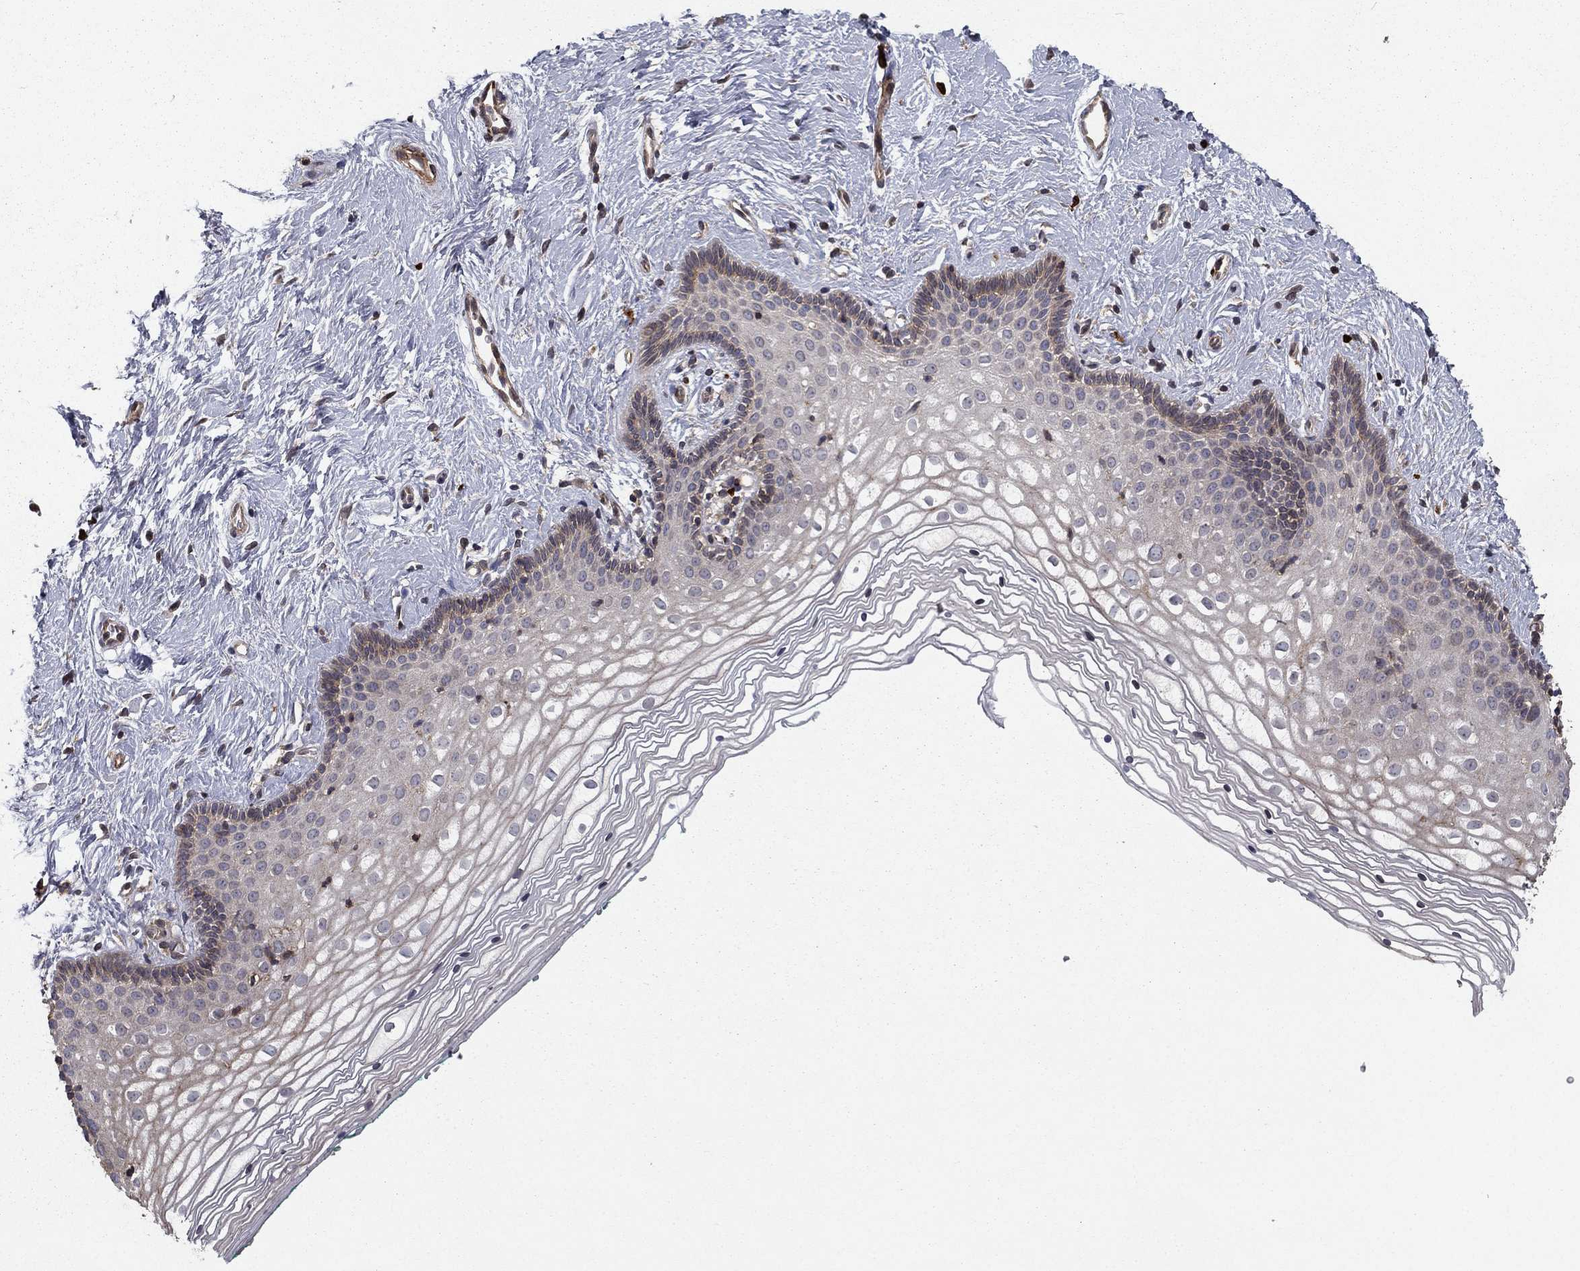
{"staining": {"intensity": "negative", "quantity": "none", "location": "none"}, "tissue": "vagina", "cell_type": "Squamous epithelial cells", "image_type": "normal", "snomed": [{"axis": "morphology", "description": "Normal tissue, NOS"}, {"axis": "topography", "description": "Vagina"}], "caption": "There is no significant positivity in squamous epithelial cells of vagina. The staining was performed using DAB to visualize the protein expression in brown, while the nuclei were stained in blue with hematoxylin (Magnification: 20x).", "gene": "HABP4", "patient": {"sex": "female", "age": 36}}